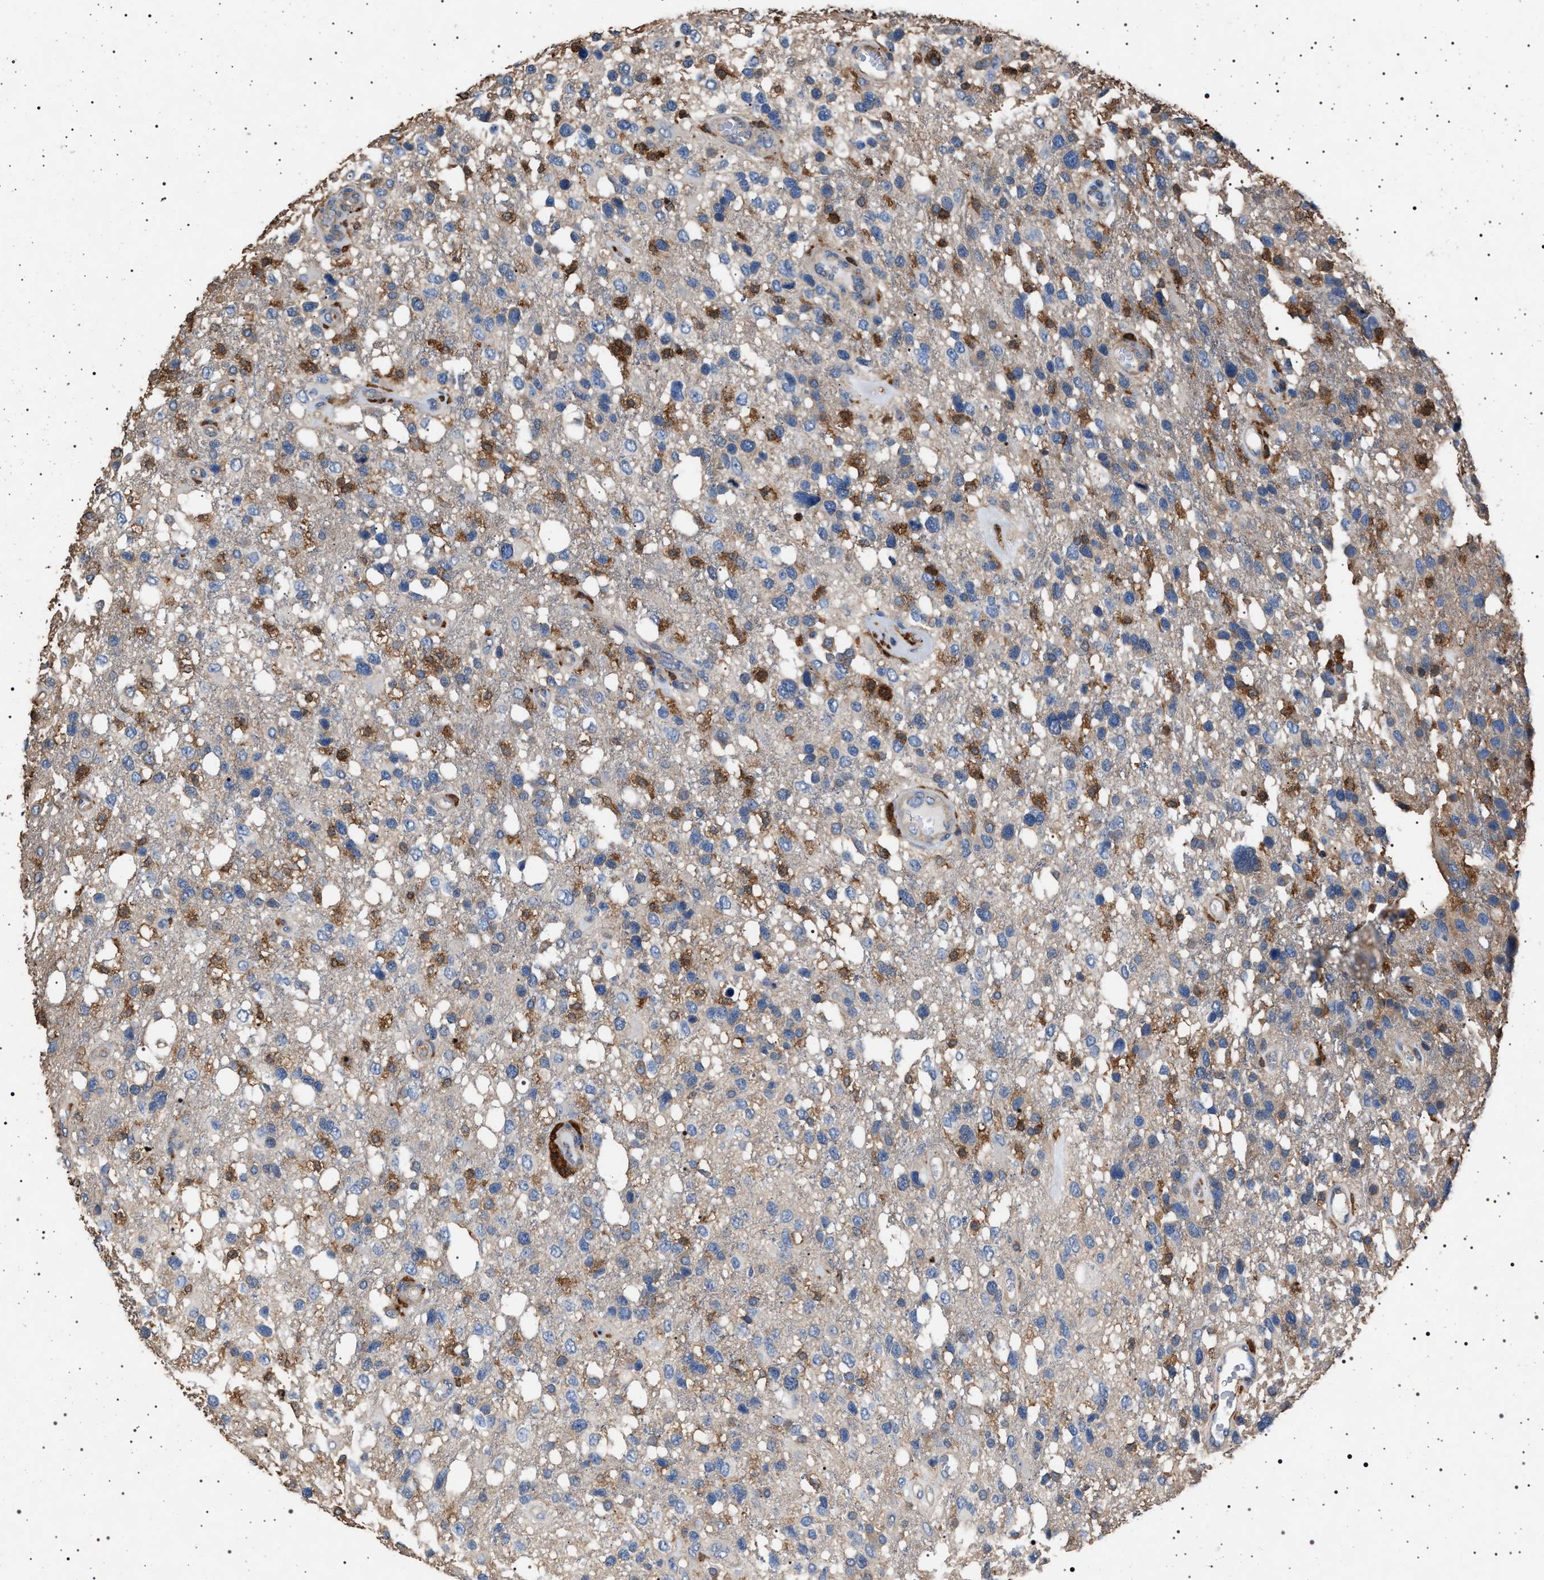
{"staining": {"intensity": "negative", "quantity": "none", "location": "none"}, "tissue": "glioma", "cell_type": "Tumor cells", "image_type": "cancer", "snomed": [{"axis": "morphology", "description": "Glioma, malignant, High grade"}, {"axis": "topography", "description": "Brain"}], "caption": "IHC of human glioma demonstrates no positivity in tumor cells.", "gene": "SMAP2", "patient": {"sex": "female", "age": 58}}